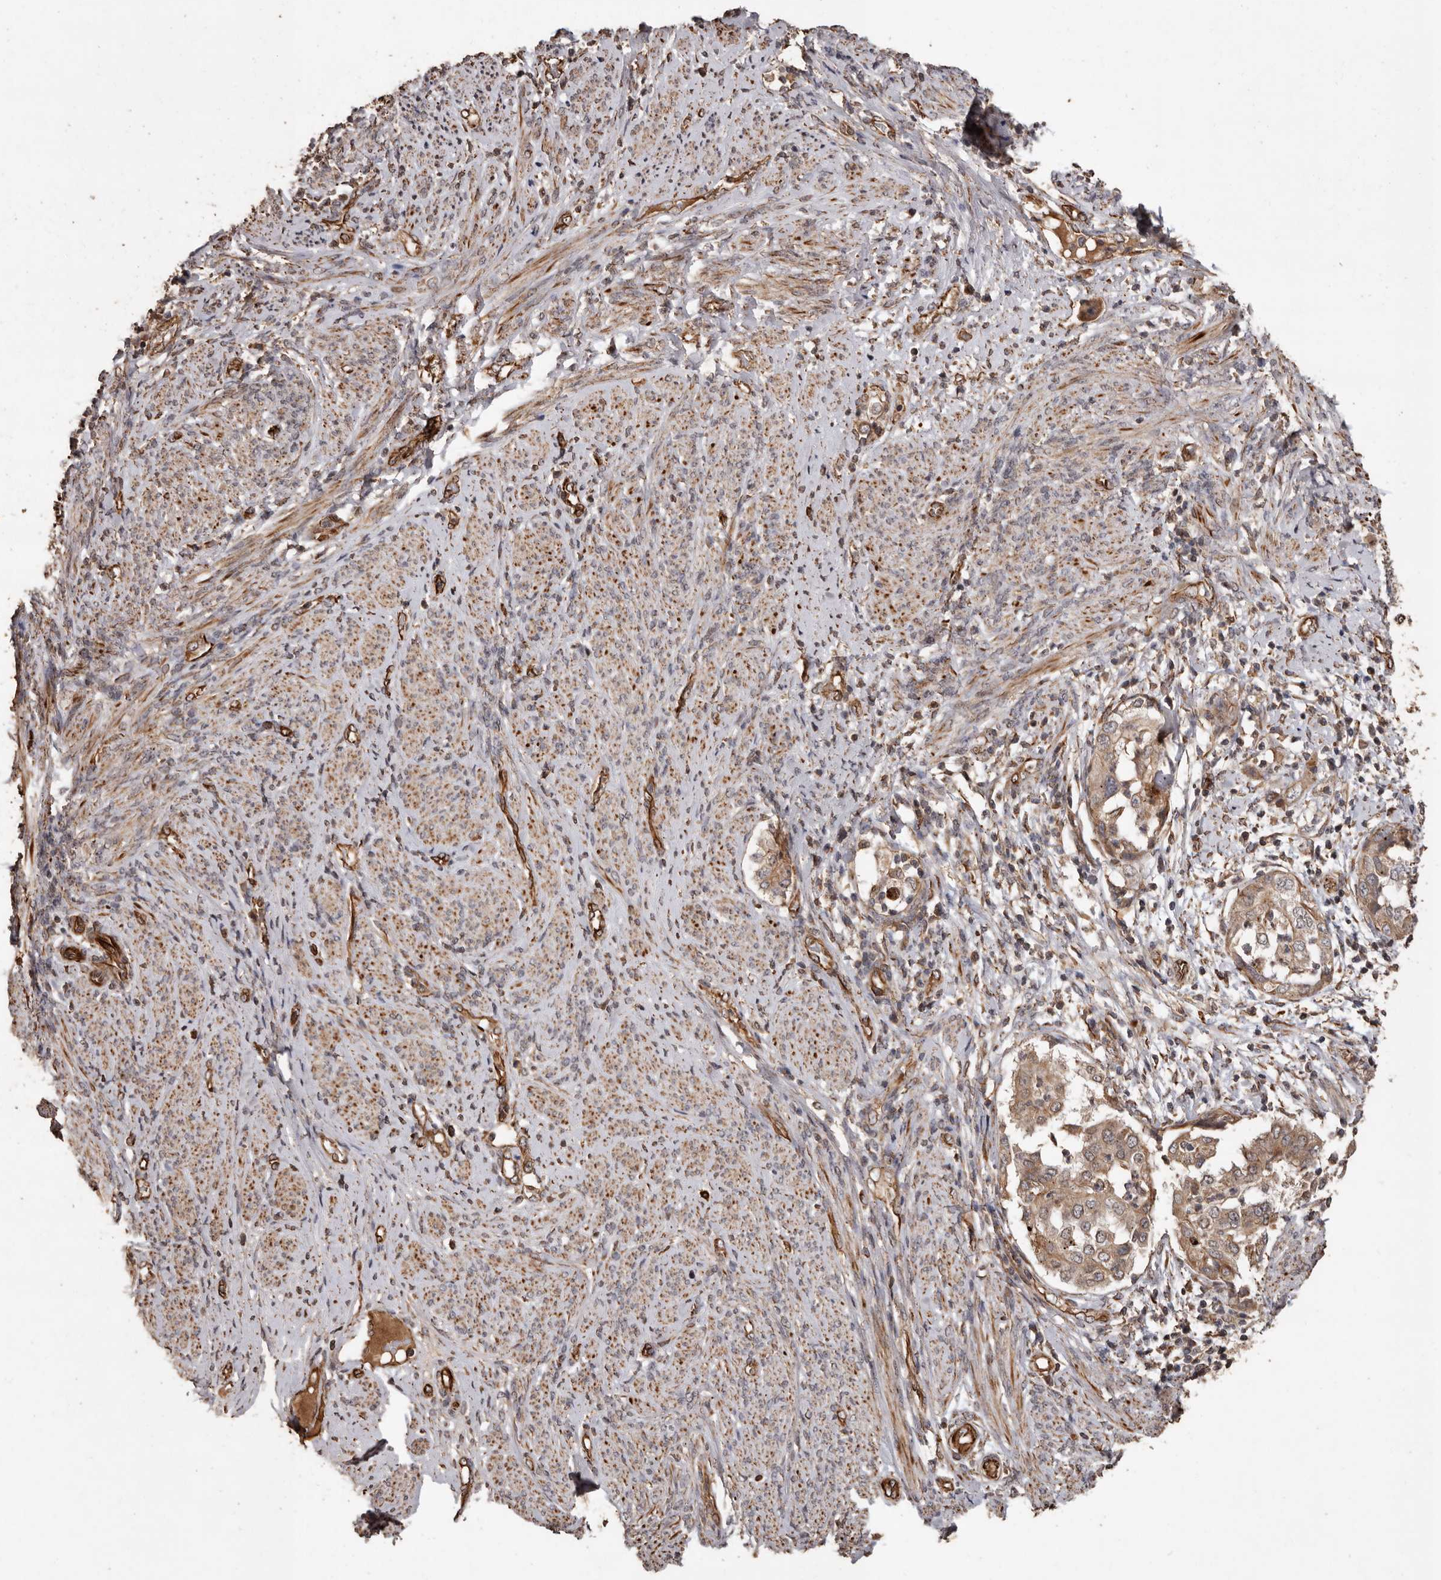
{"staining": {"intensity": "moderate", "quantity": ">75%", "location": "cytoplasmic/membranous"}, "tissue": "endometrial cancer", "cell_type": "Tumor cells", "image_type": "cancer", "snomed": [{"axis": "morphology", "description": "Adenocarcinoma, NOS"}, {"axis": "topography", "description": "Endometrium"}], "caption": "Endometrial adenocarcinoma stained with a protein marker reveals moderate staining in tumor cells.", "gene": "BRAT1", "patient": {"sex": "female", "age": 85}}